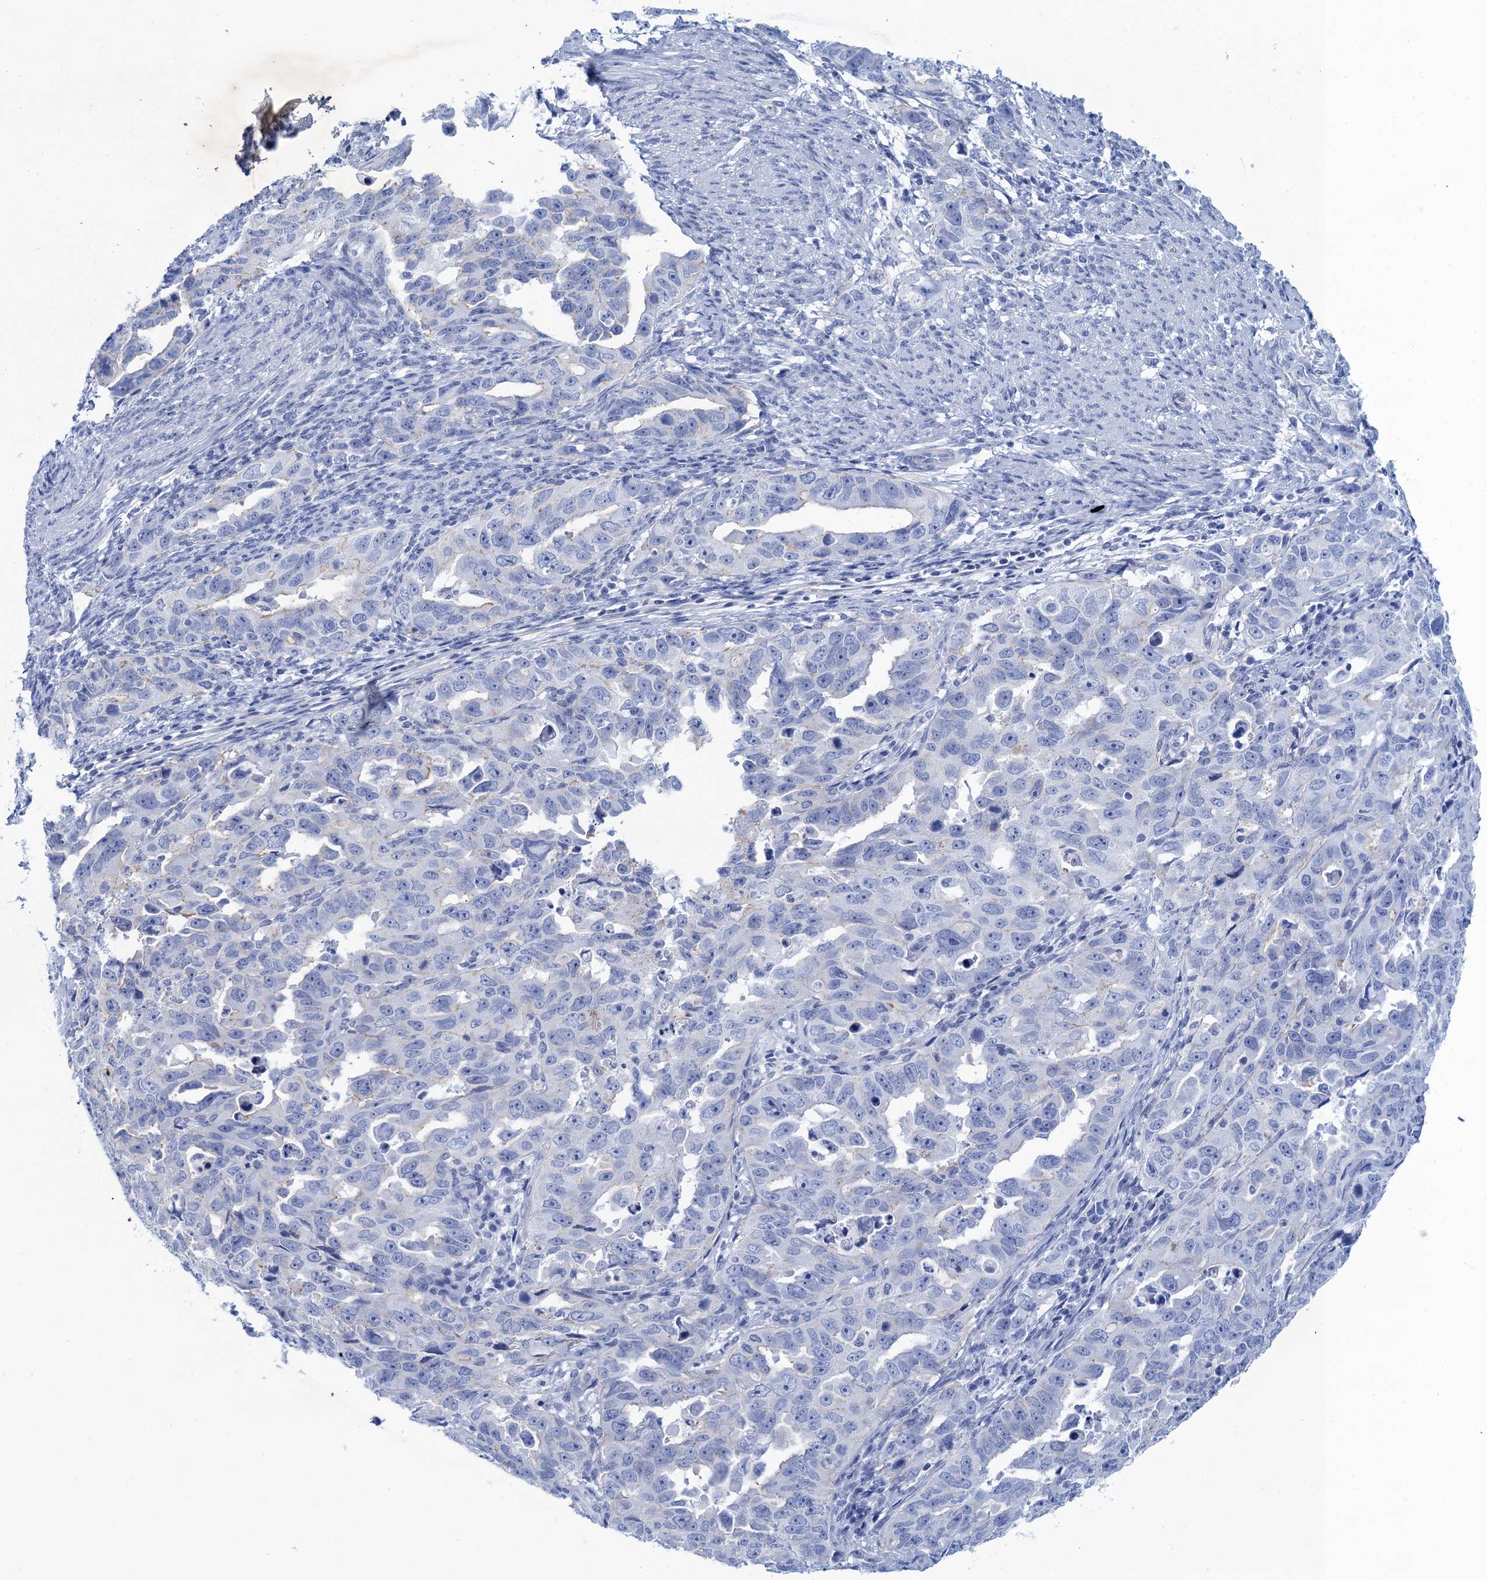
{"staining": {"intensity": "negative", "quantity": "none", "location": "none"}, "tissue": "endometrial cancer", "cell_type": "Tumor cells", "image_type": "cancer", "snomed": [{"axis": "morphology", "description": "Adenocarcinoma, NOS"}, {"axis": "topography", "description": "Endometrium"}], "caption": "An immunohistochemistry histopathology image of endometrial adenocarcinoma is shown. There is no staining in tumor cells of endometrial adenocarcinoma.", "gene": "CALML5", "patient": {"sex": "female", "age": 65}}